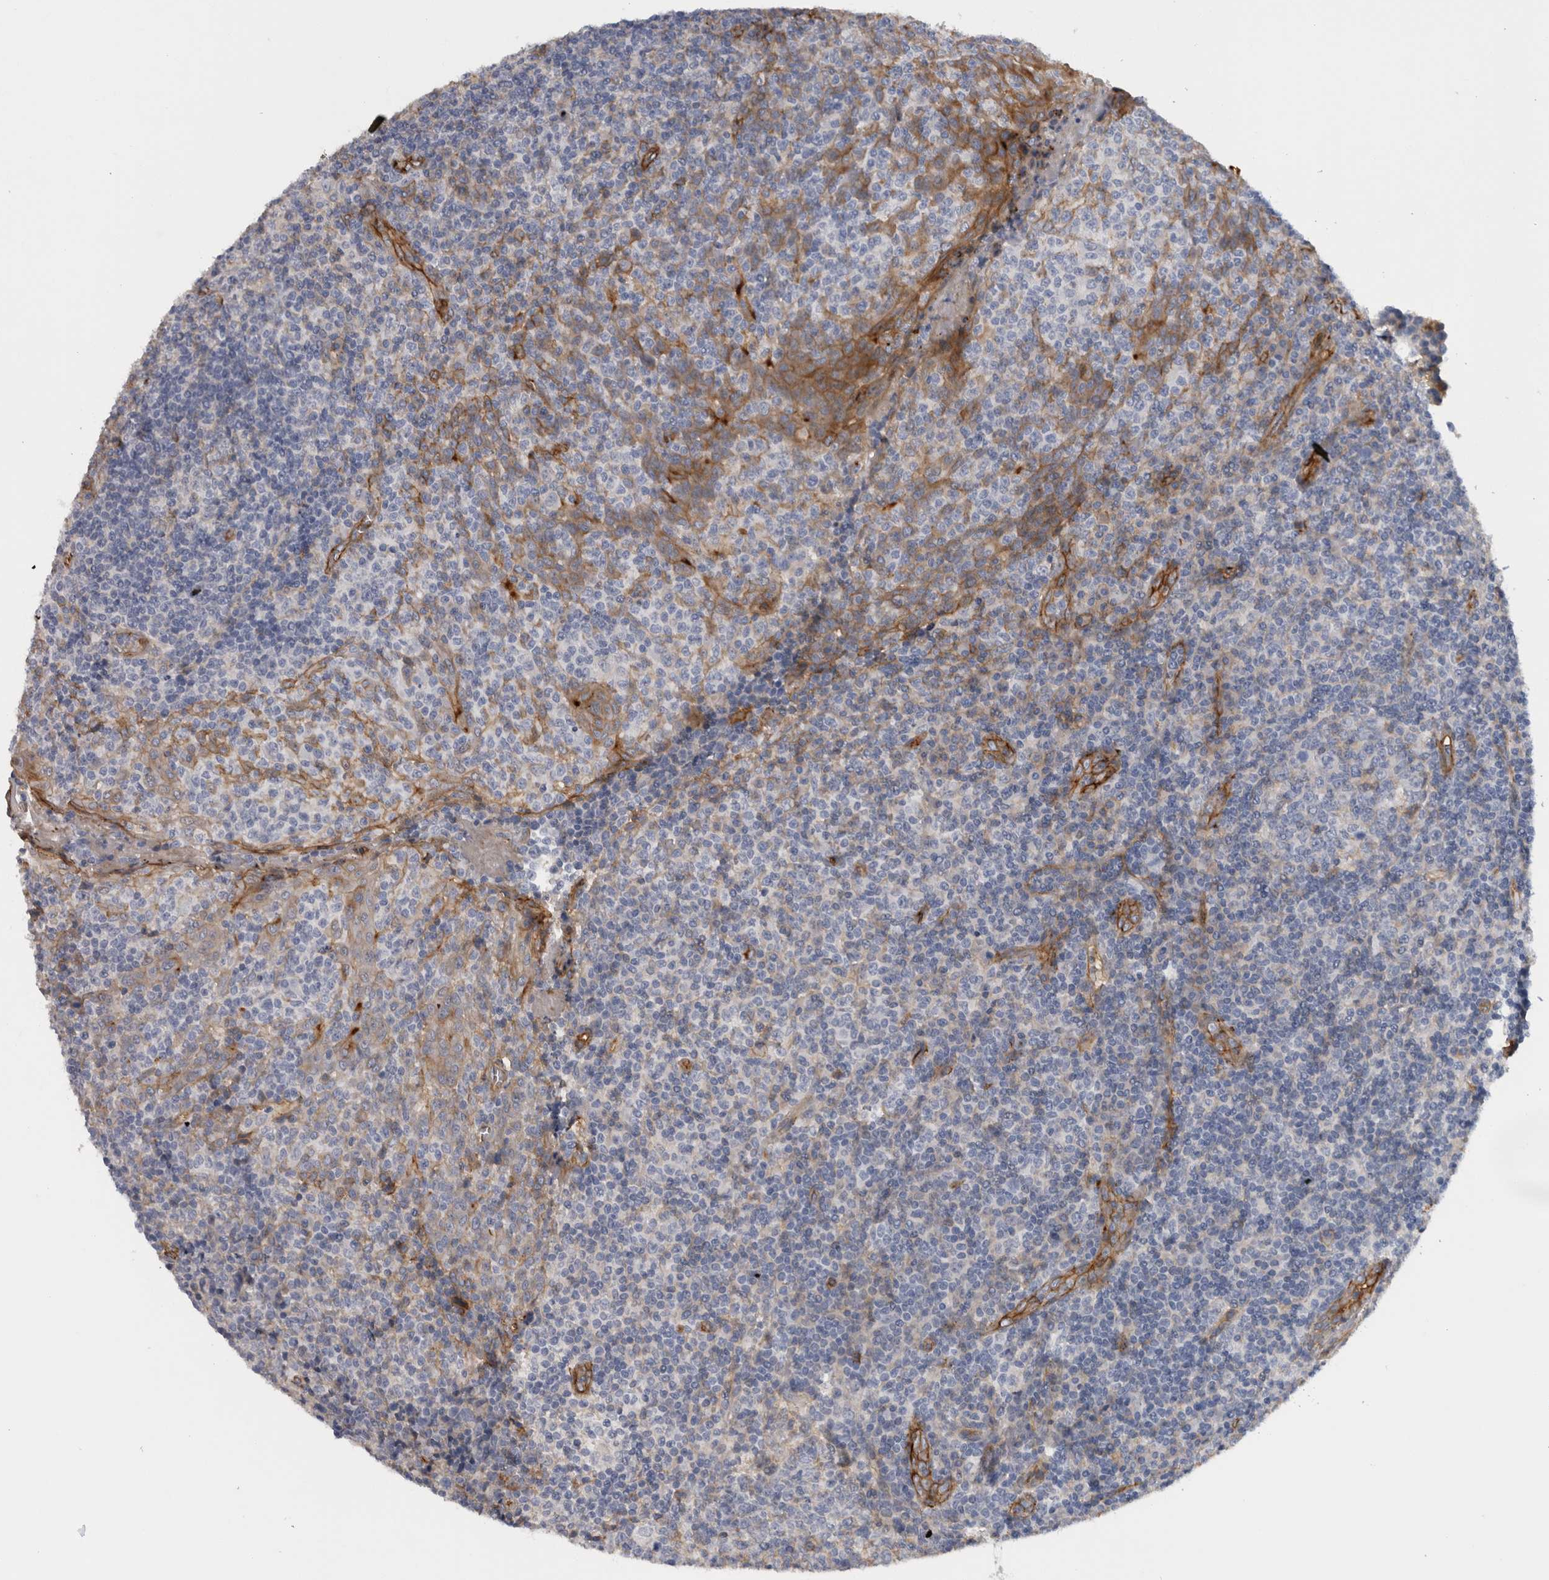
{"staining": {"intensity": "moderate", "quantity": "<25%", "location": "cytoplasmic/membranous"}, "tissue": "tonsil", "cell_type": "Germinal center cells", "image_type": "normal", "snomed": [{"axis": "morphology", "description": "Normal tissue, NOS"}, {"axis": "topography", "description": "Tonsil"}], "caption": "Approximately <25% of germinal center cells in unremarkable tonsil exhibit moderate cytoplasmic/membranous protein positivity as visualized by brown immunohistochemical staining.", "gene": "CD59", "patient": {"sex": "female", "age": 19}}